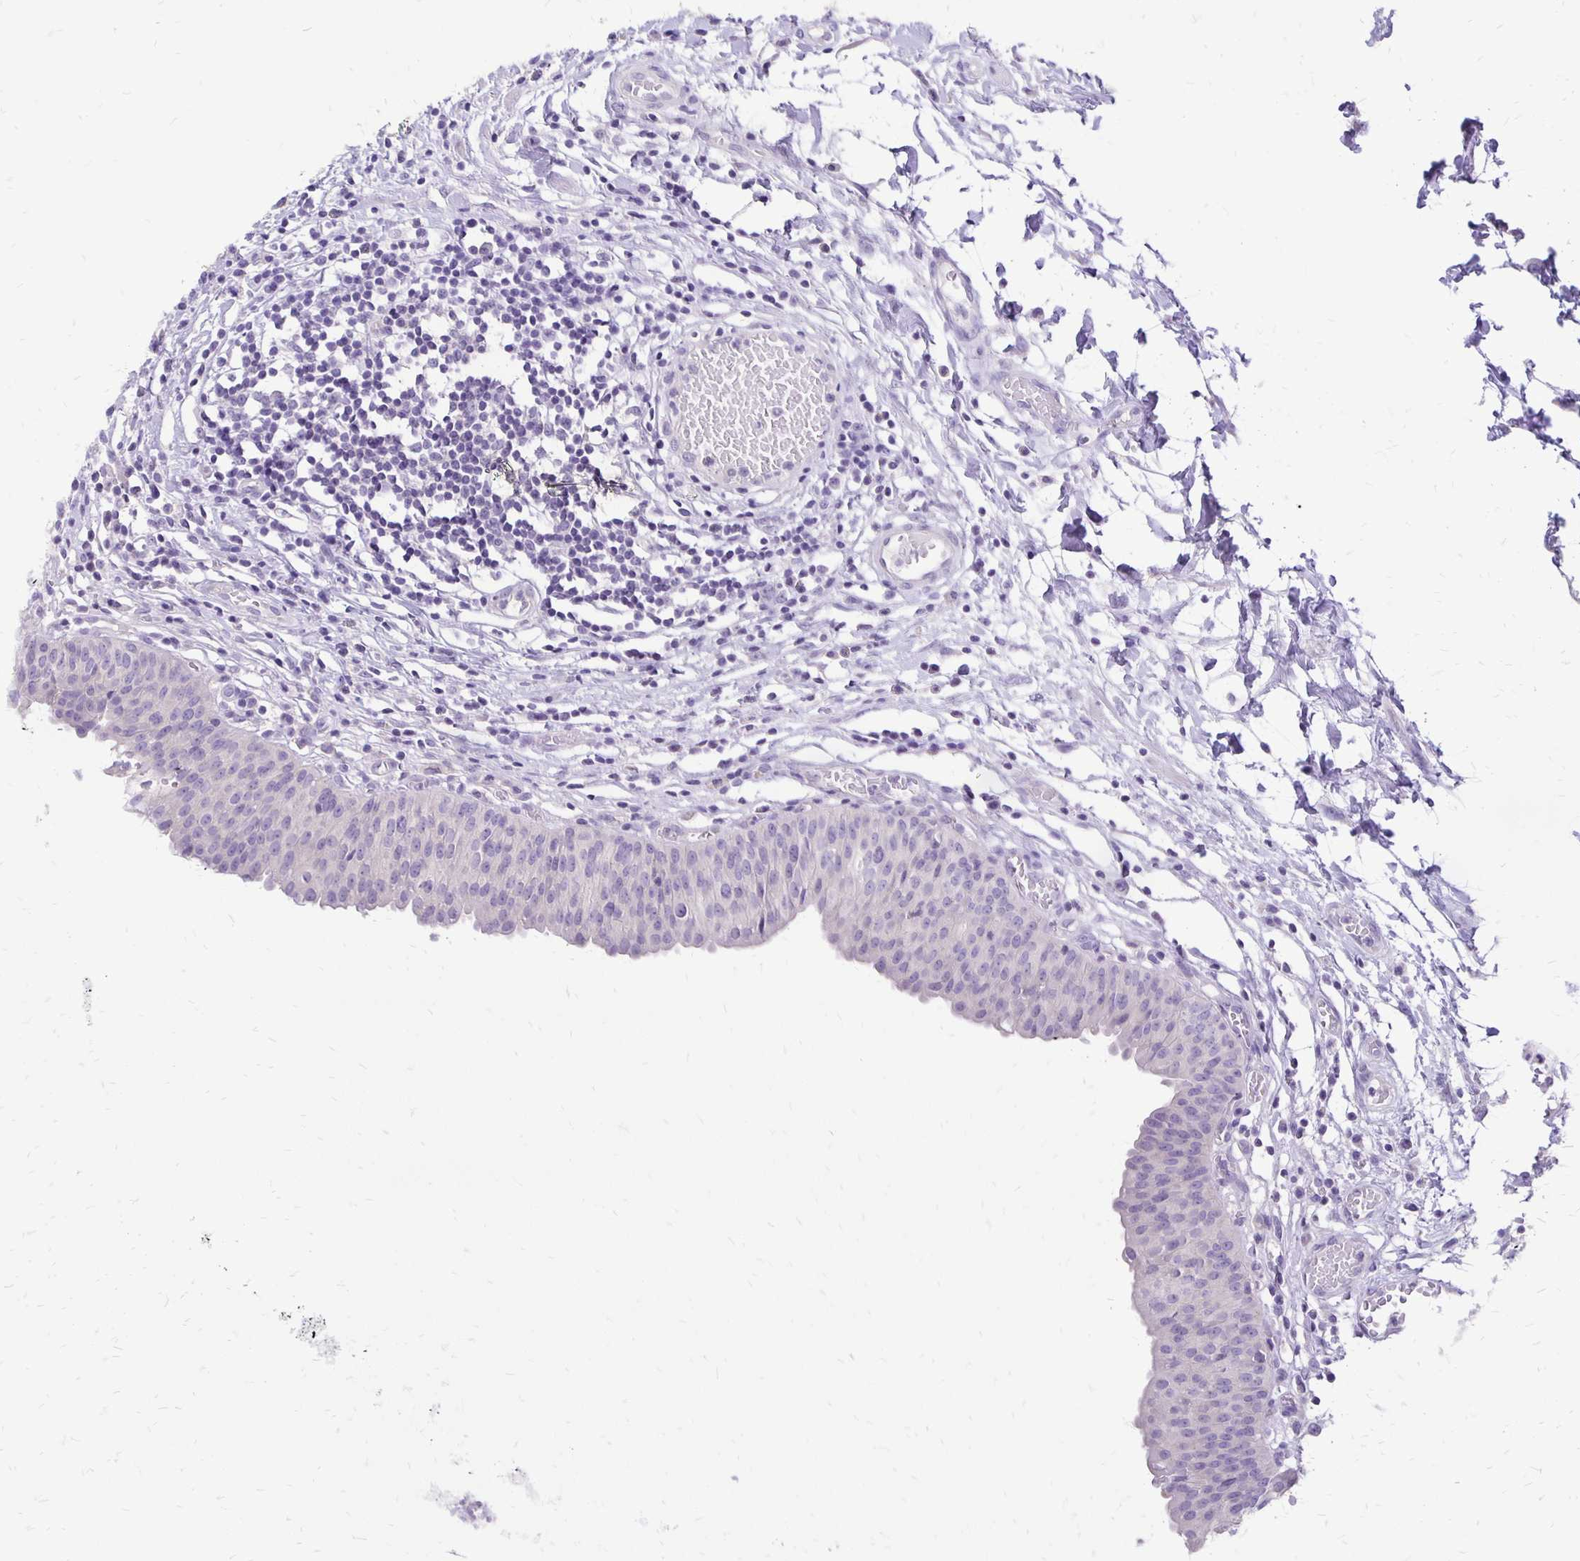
{"staining": {"intensity": "negative", "quantity": "none", "location": "none"}, "tissue": "urinary bladder", "cell_type": "Urothelial cells", "image_type": "normal", "snomed": [{"axis": "morphology", "description": "Normal tissue, NOS"}, {"axis": "topography", "description": "Urinary bladder"}], "caption": "Urothelial cells are negative for brown protein staining in benign urinary bladder. The staining is performed using DAB brown chromogen with nuclei counter-stained in using hematoxylin.", "gene": "ANKRD45", "patient": {"sex": "male", "age": 64}}